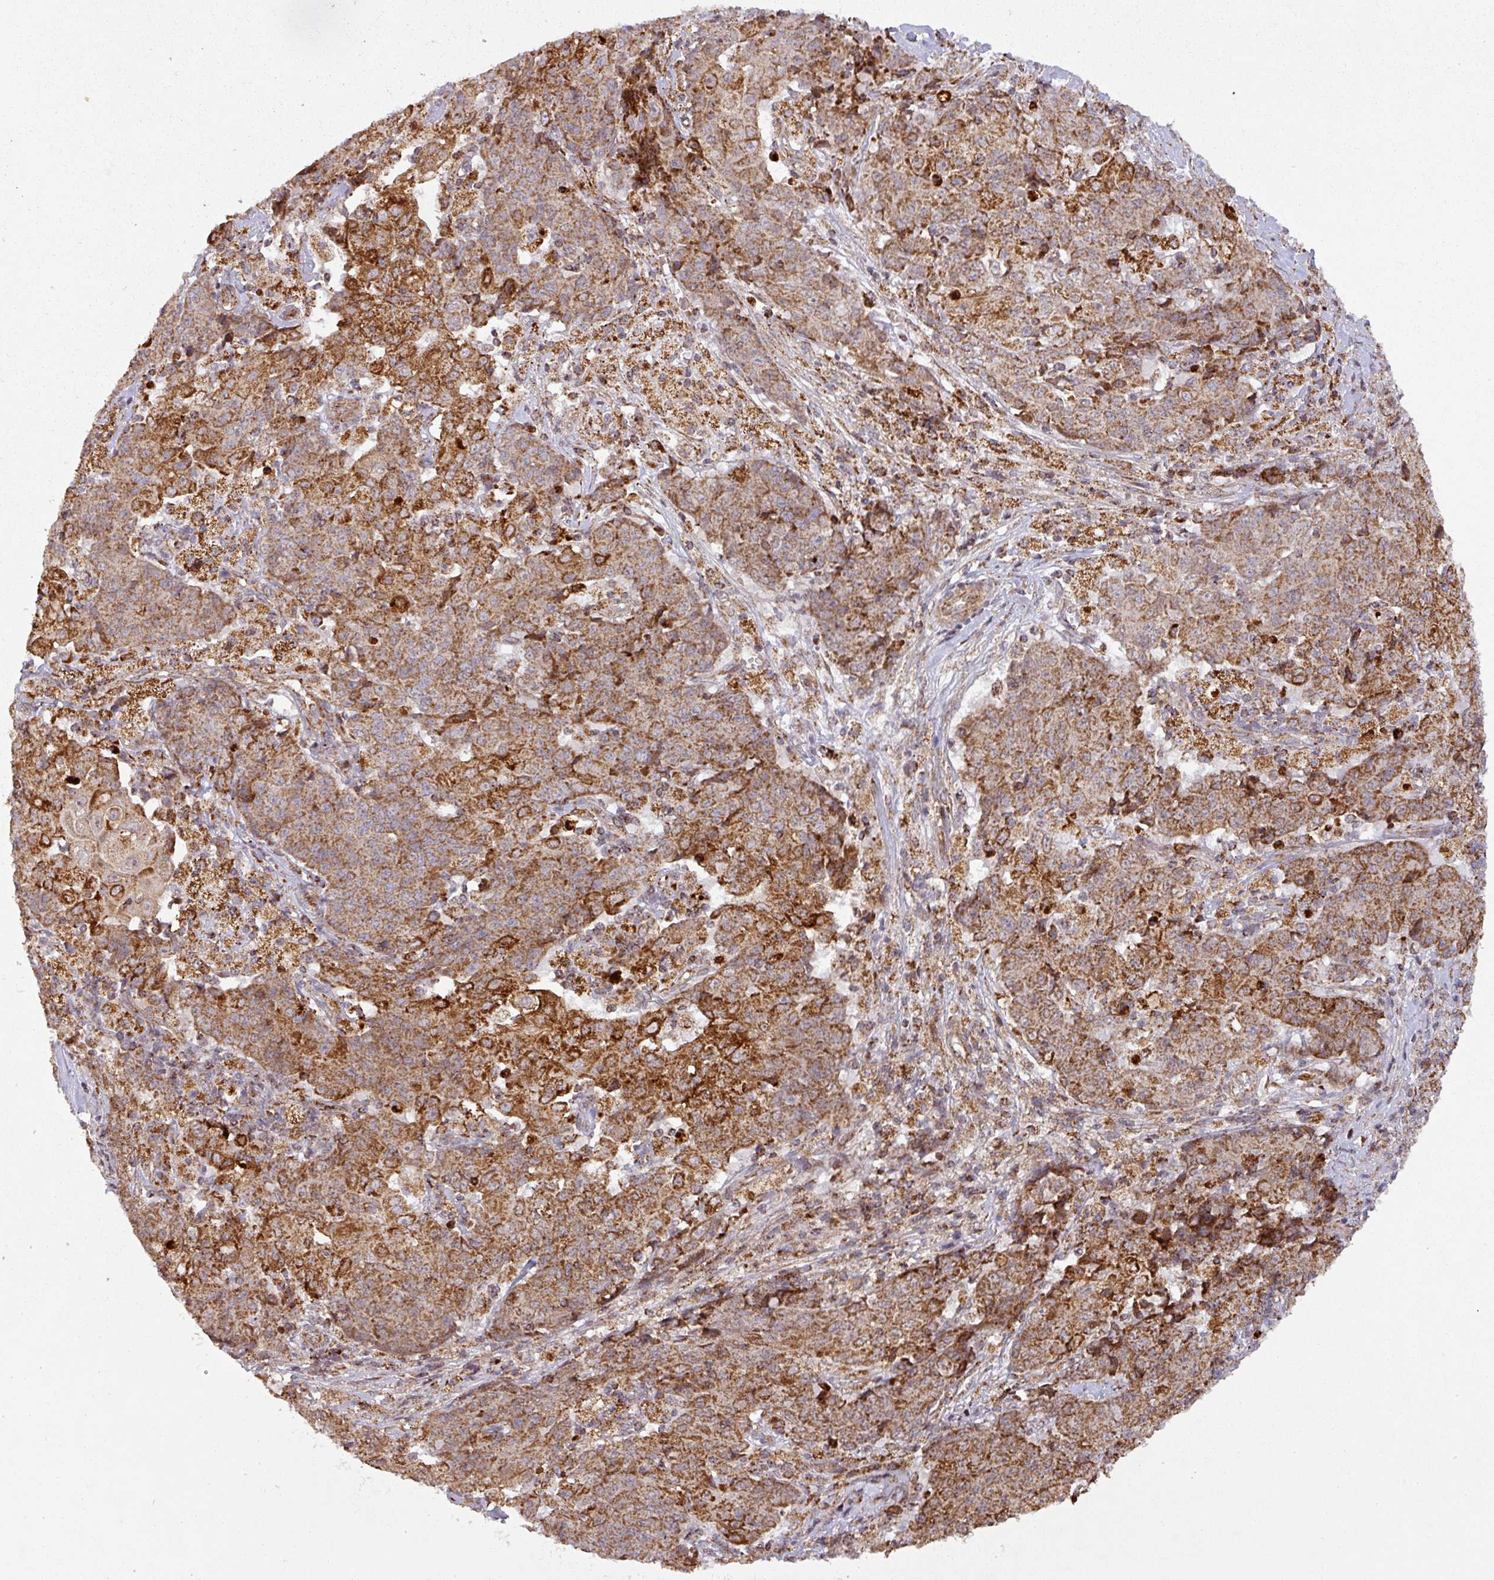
{"staining": {"intensity": "strong", "quantity": ">75%", "location": "cytoplasmic/membranous"}, "tissue": "ovarian cancer", "cell_type": "Tumor cells", "image_type": "cancer", "snomed": [{"axis": "morphology", "description": "Carcinoma, endometroid"}, {"axis": "topography", "description": "Ovary"}], "caption": "Endometroid carcinoma (ovarian) was stained to show a protein in brown. There is high levels of strong cytoplasmic/membranous positivity in approximately >75% of tumor cells. Using DAB (3,3'-diaminobenzidine) (brown) and hematoxylin (blue) stains, captured at high magnification using brightfield microscopy.", "gene": "GPD2", "patient": {"sex": "female", "age": 42}}